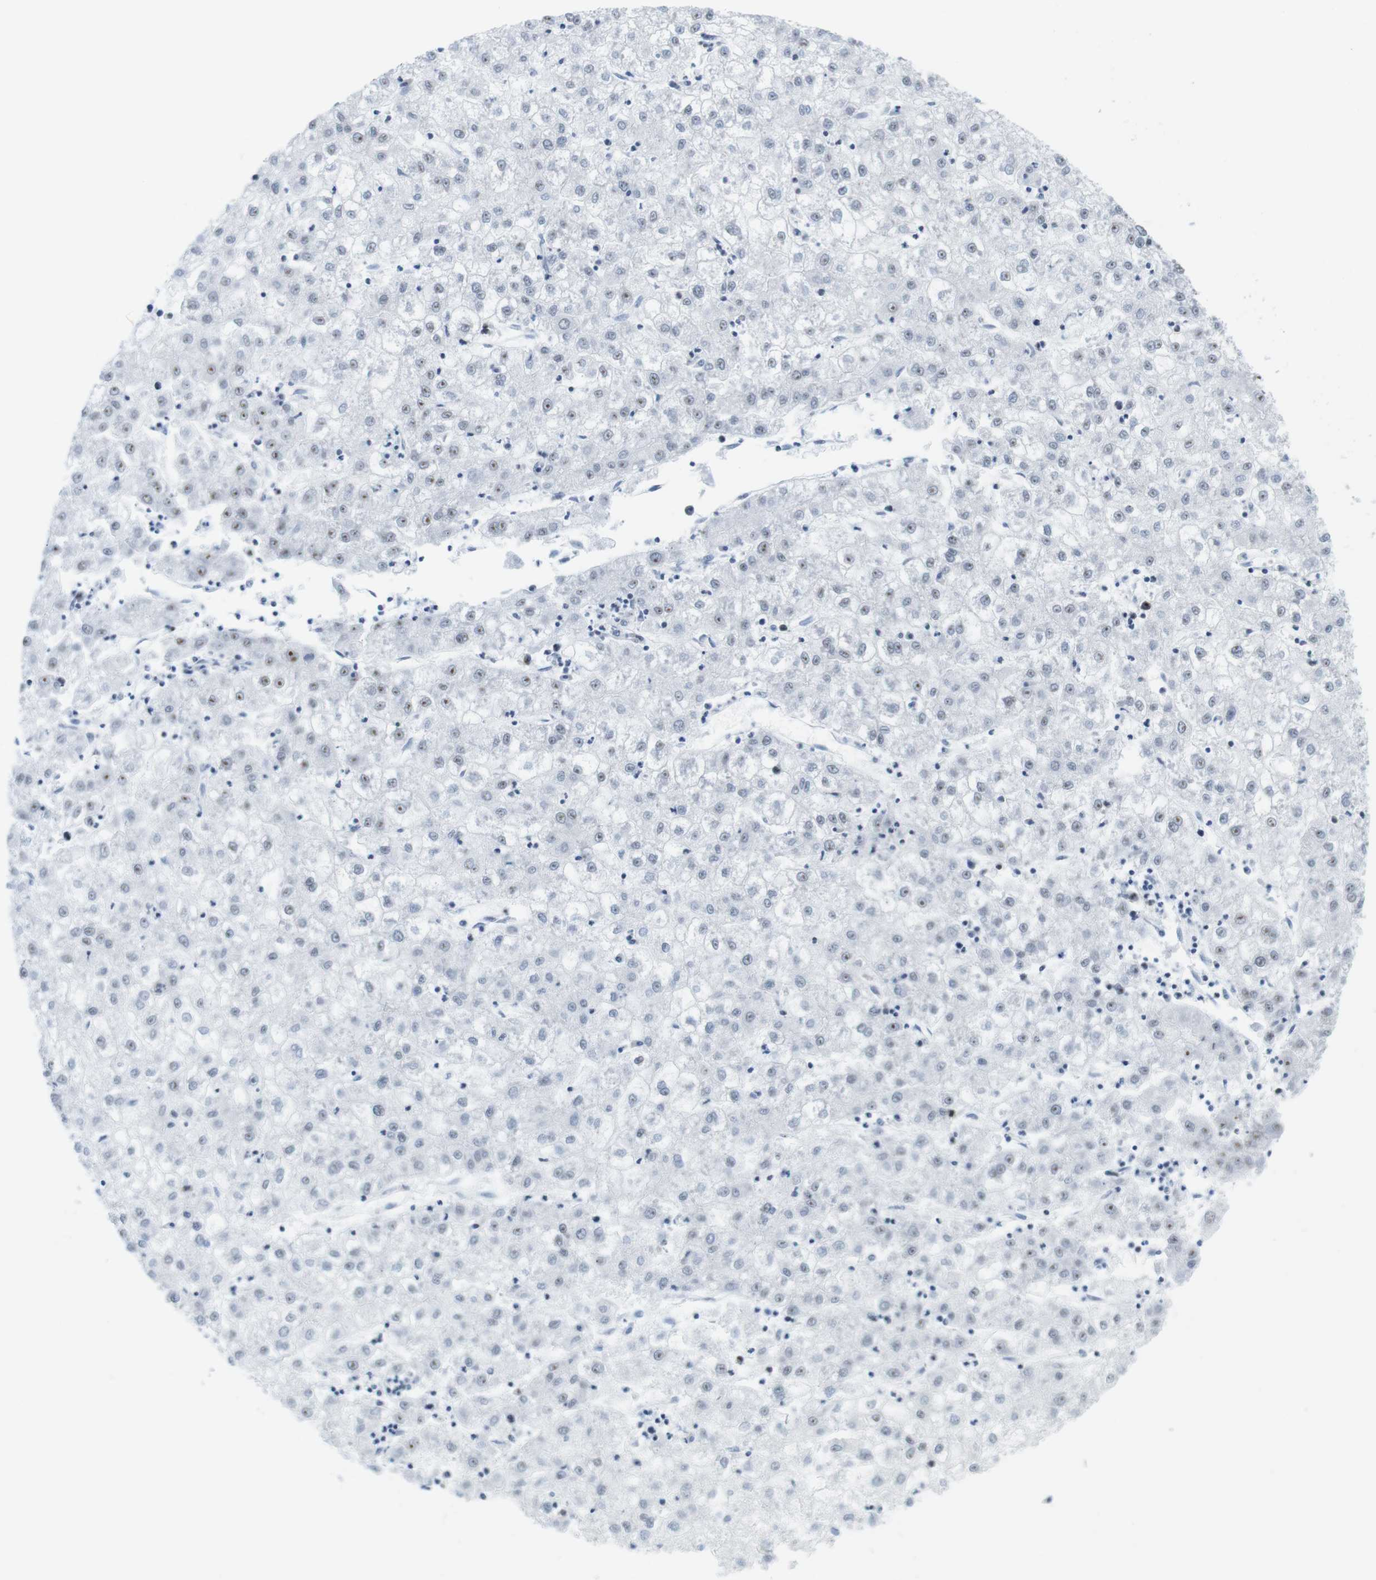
{"staining": {"intensity": "negative", "quantity": "none", "location": "none"}, "tissue": "liver cancer", "cell_type": "Tumor cells", "image_type": "cancer", "snomed": [{"axis": "morphology", "description": "Carcinoma, Hepatocellular, NOS"}, {"axis": "topography", "description": "Liver"}], "caption": "Immunohistochemistry (IHC) of human liver hepatocellular carcinoma exhibits no expression in tumor cells.", "gene": "NIFK", "patient": {"sex": "male", "age": 72}}